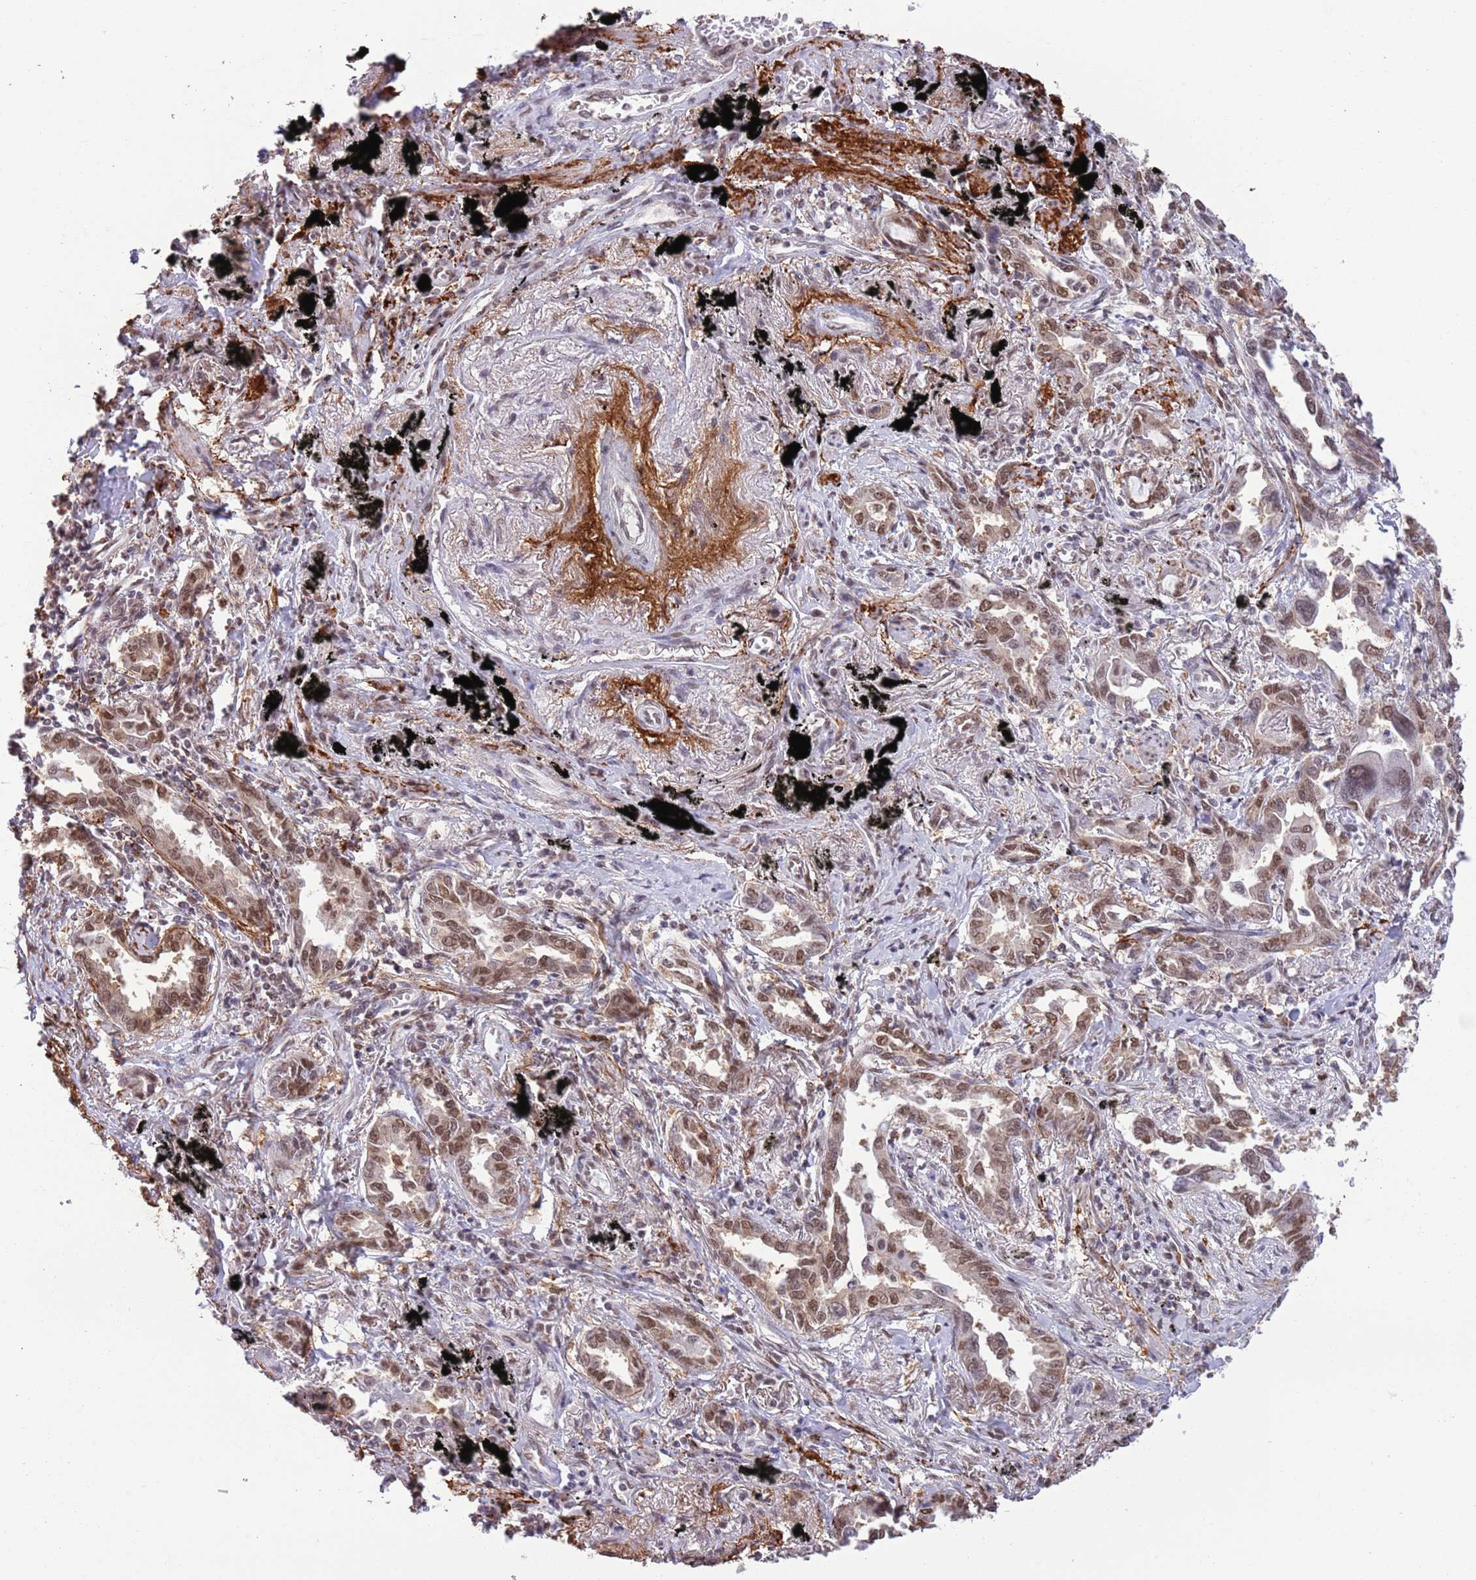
{"staining": {"intensity": "moderate", "quantity": ">75%", "location": "nuclear"}, "tissue": "lung cancer", "cell_type": "Tumor cells", "image_type": "cancer", "snomed": [{"axis": "morphology", "description": "Adenocarcinoma, NOS"}, {"axis": "topography", "description": "Lung"}], "caption": "Immunohistochemical staining of human lung adenocarcinoma exhibits medium levels of moderate nuclear staining in about >75% of tumor cells.", "gene": "TRIM32", "patient": {"sex": "male", "age": 67}}